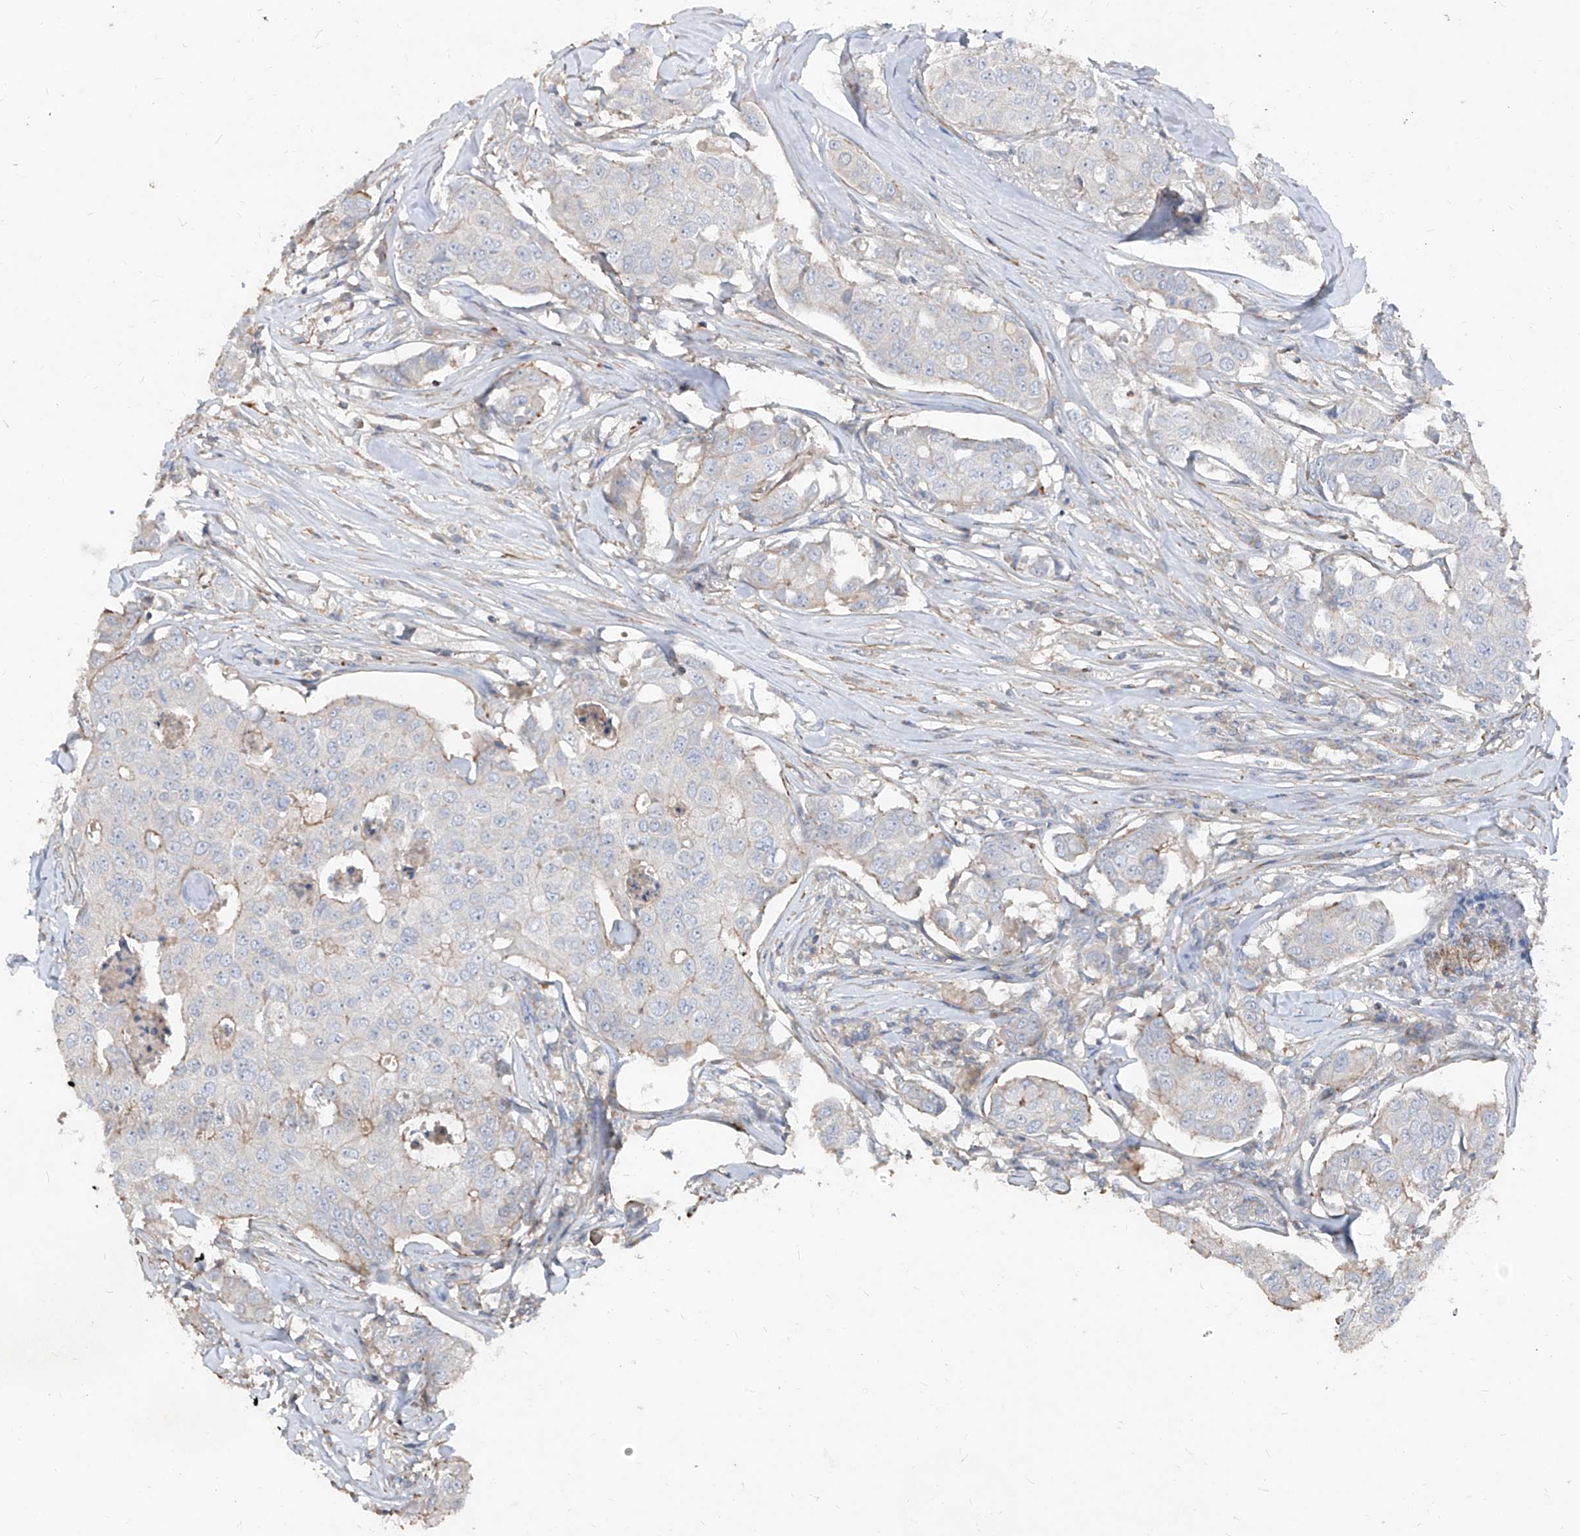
{"staining": {"intensity": "weak", "quantity": "<25%", "location": "cytoplasmic/membranous"}, "tissue": "breast cancer", "cell_type": "Tumor cells", "image_type": "cancer", "snomed": [{"axis": "morphology", "description": "Duct carcinoma"}, {"axis": "topography", "description": "Breast"}], "caption": "Immunohistochemistry image of human breast cancer stained for a protein (brown), which shows no expression in tumor cells.", "gene": "UFD1", "patient": {"sex": "female", "age": 80}}